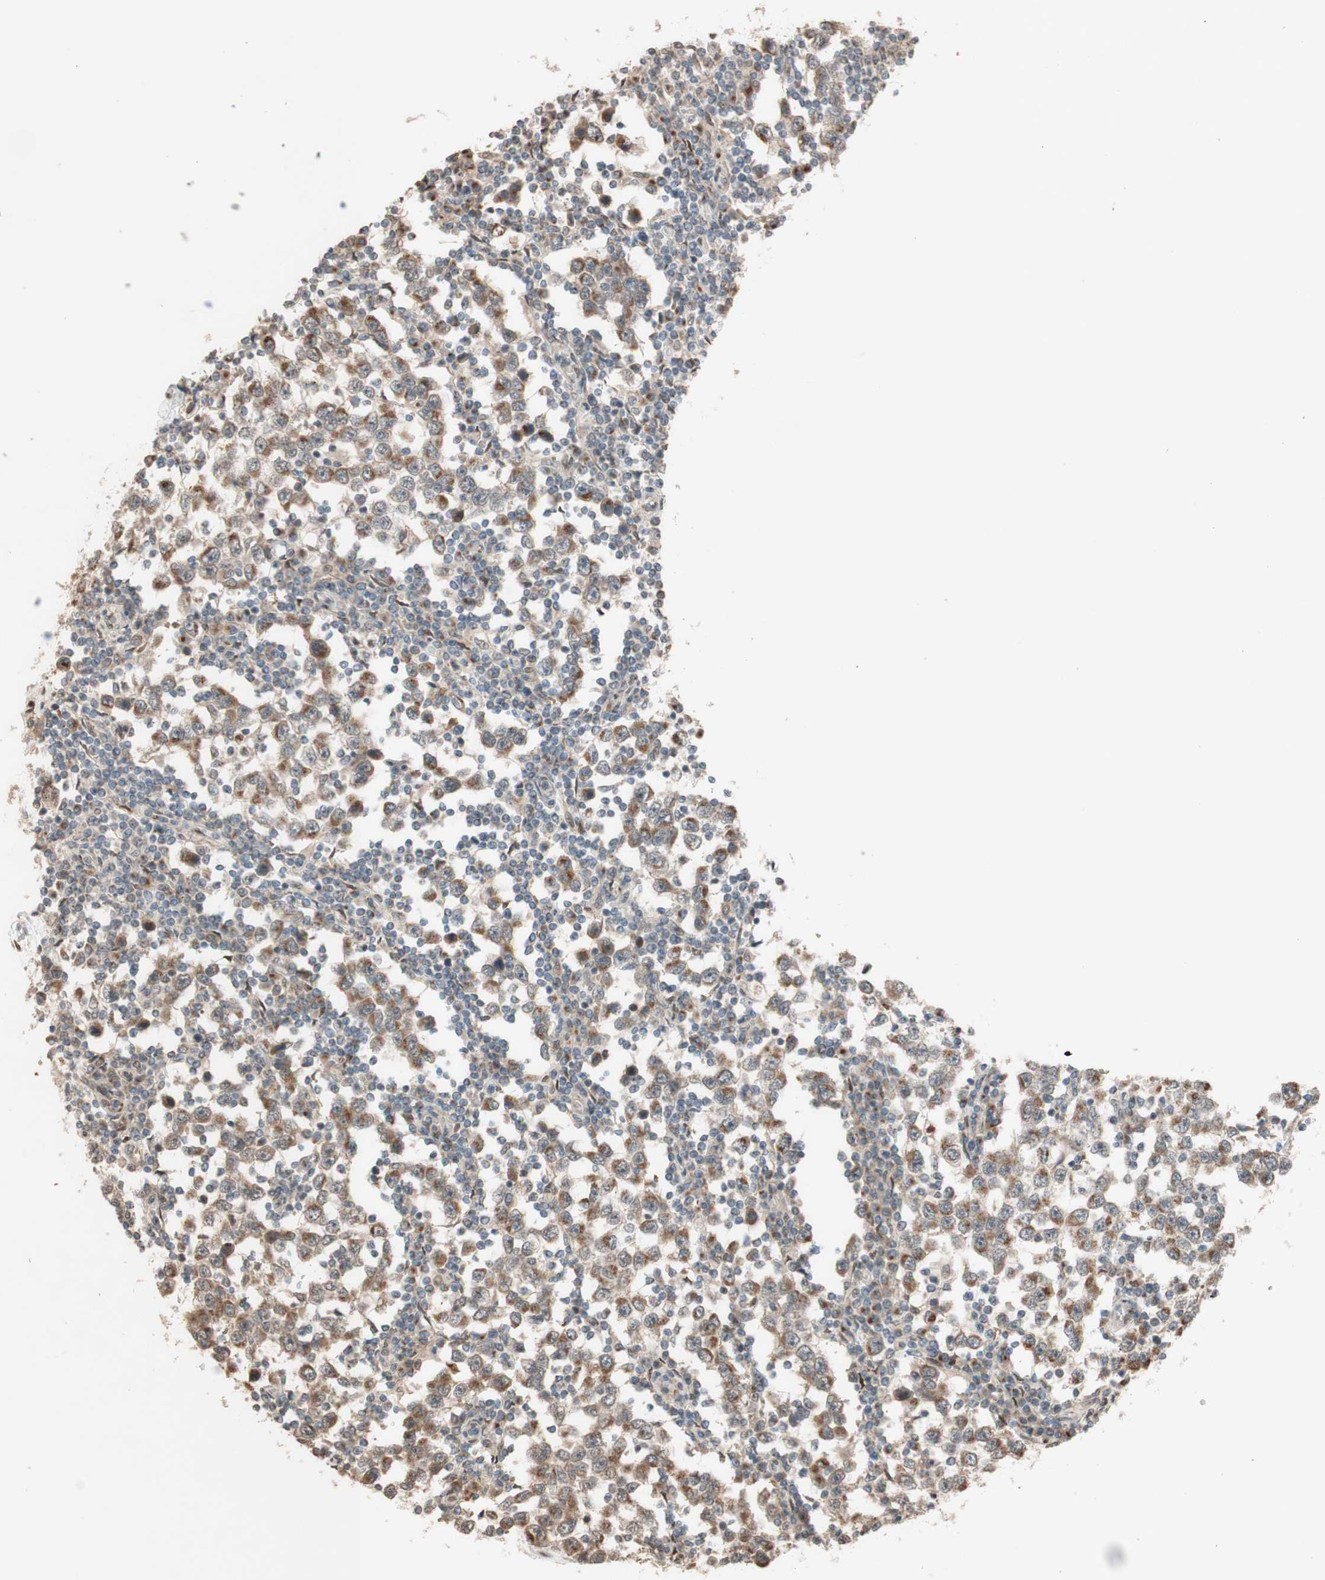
{"staining": {"intensity": "moderate", "quantity": ">75%", "location": "cytoplasmic/membranous"}, "tissue": "testis cancer", "cell_type": "Tumor cells", "image_type": "cancer", "snomed": [{"axis": "morphology", "description": "Seminoma, NOS"}, {"axis": "topography", "description": "Testis"}], "caption": "Human seminoma (testis) stained with a protein marker shows moderate staining in tumor cells.", "gene": "CCNC", "patient": {"sex": "male", "age": 65}}